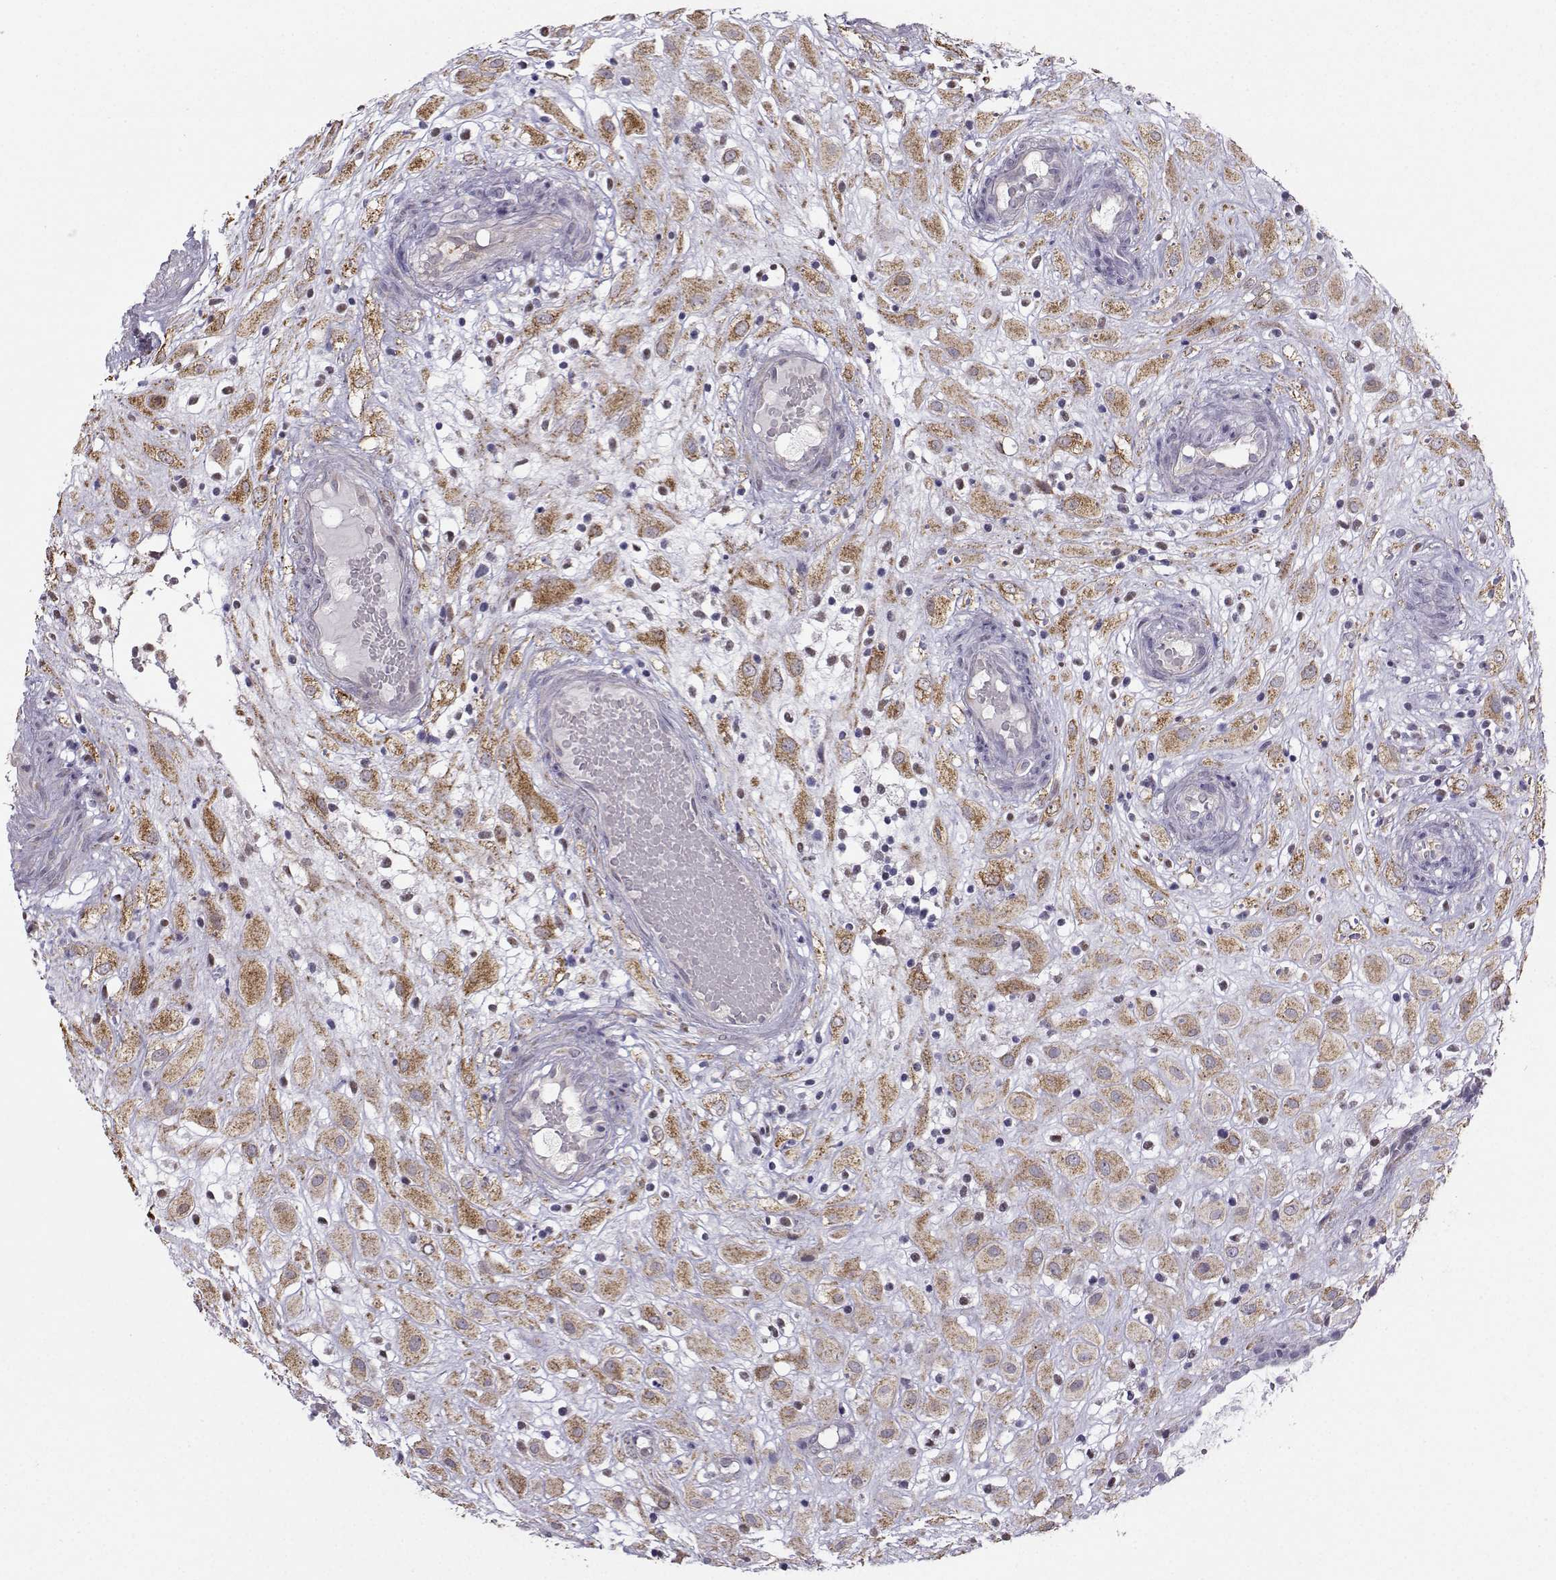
{"staining": {"intensity": "negative", "quantity": "none", "location": "none"}, "tissue": "placenta", "cell_type": "Decidual cells", "image_type": "normal", "snomed": [{"axis": "morphology", "description": "Normal tissue, NOS"}, {"axis": "topography", "description": "Placenta"}], "caption": "Immunohistochemical staining of normal human placenta reveals no significant staining in decidual cells.", "gene": "DCLK3", "patient": {"sex": "female", "age": 24}}